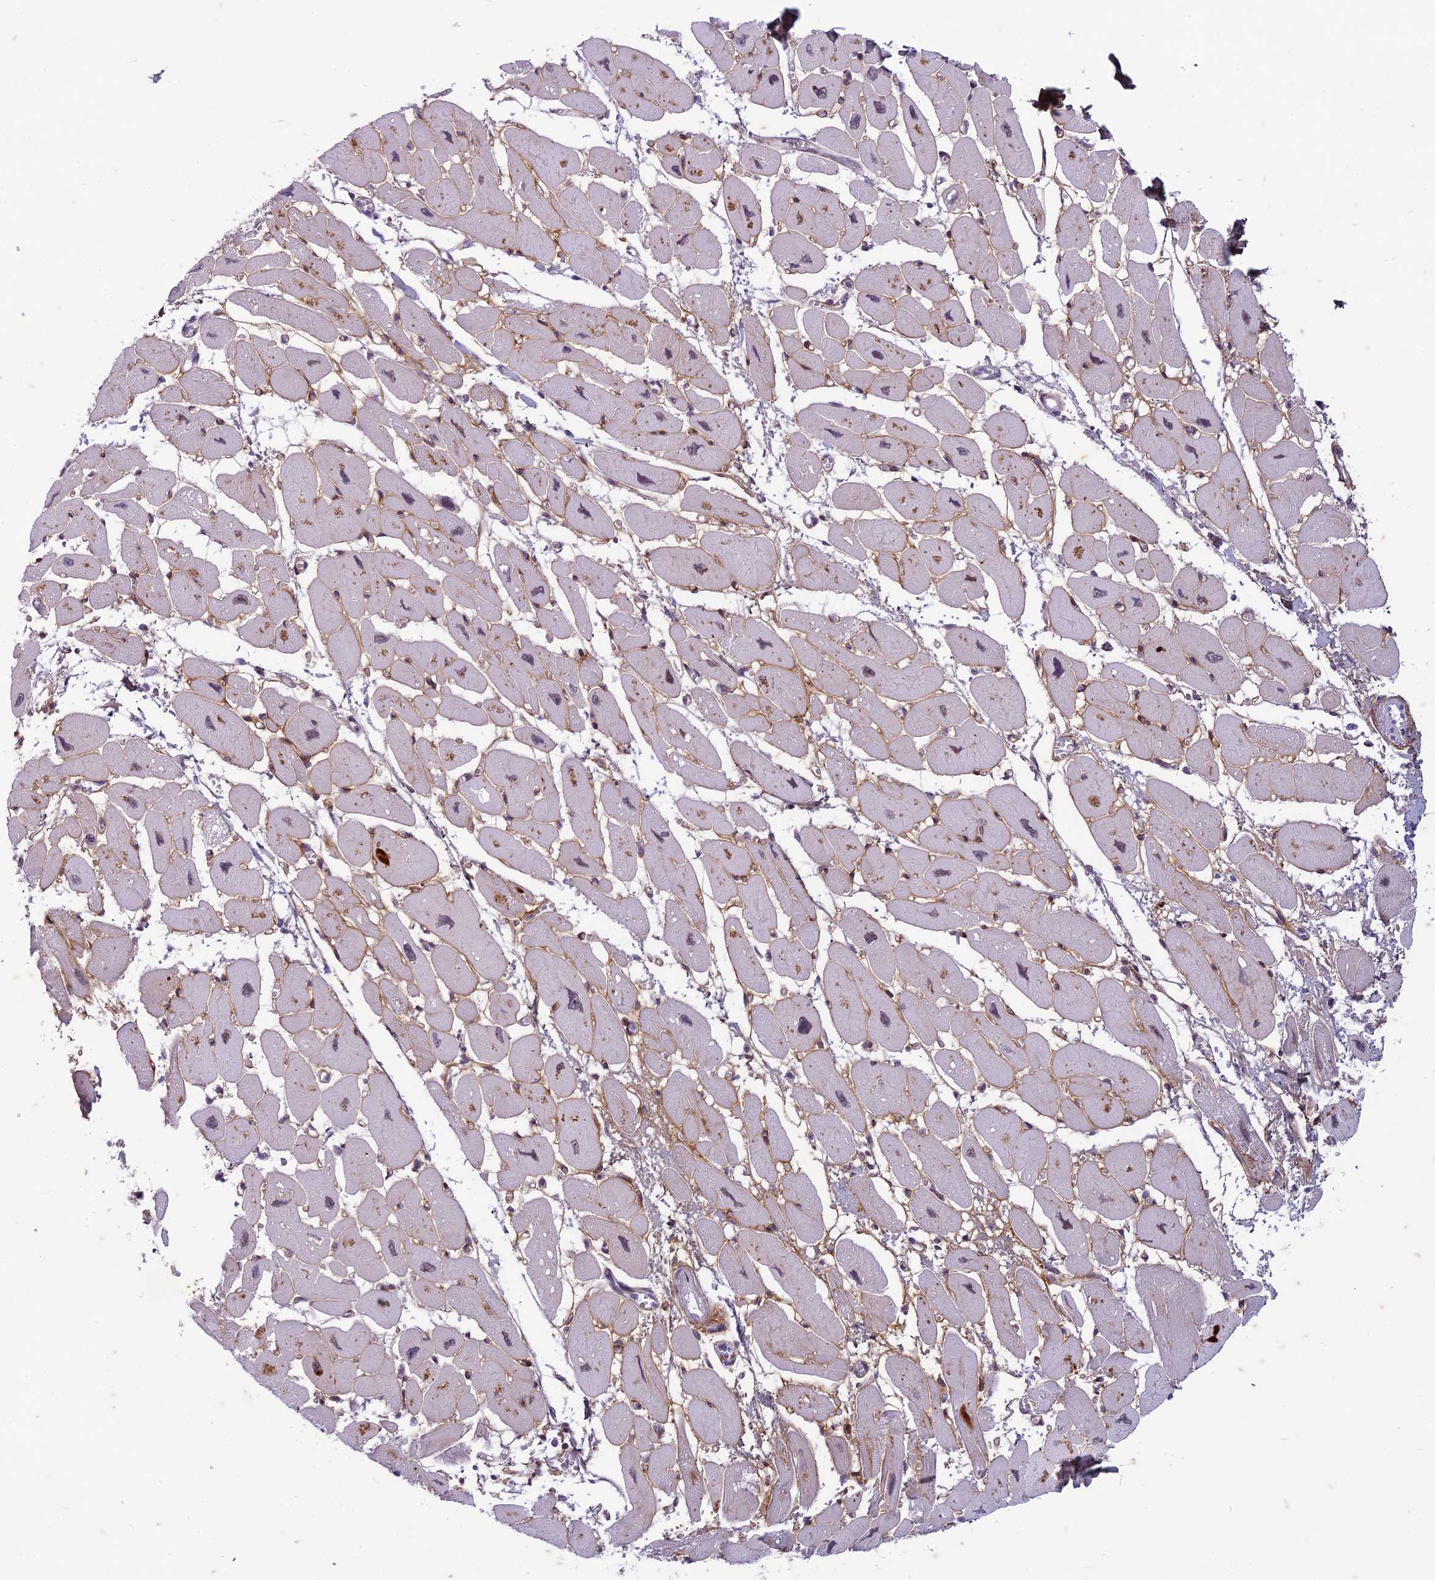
{"staining": {"intensity": "weak", "quantity": "<25%", "location": "nuclear"}, "tissue": "heart muscle", "cell_type": "Cardiomyocytes", "image_type": "normal", "snomed": [{"axis": "morphology", "description": "Normal tissue, NOS"}, {"axis": "topography", "description": "Heart"}], "caption": "The photomicrograph reveals no significant staining in cardiomyocytes of heart muscle.", "gene": "PABPN1L", "patient": {"sex": "female", "age": 54}}